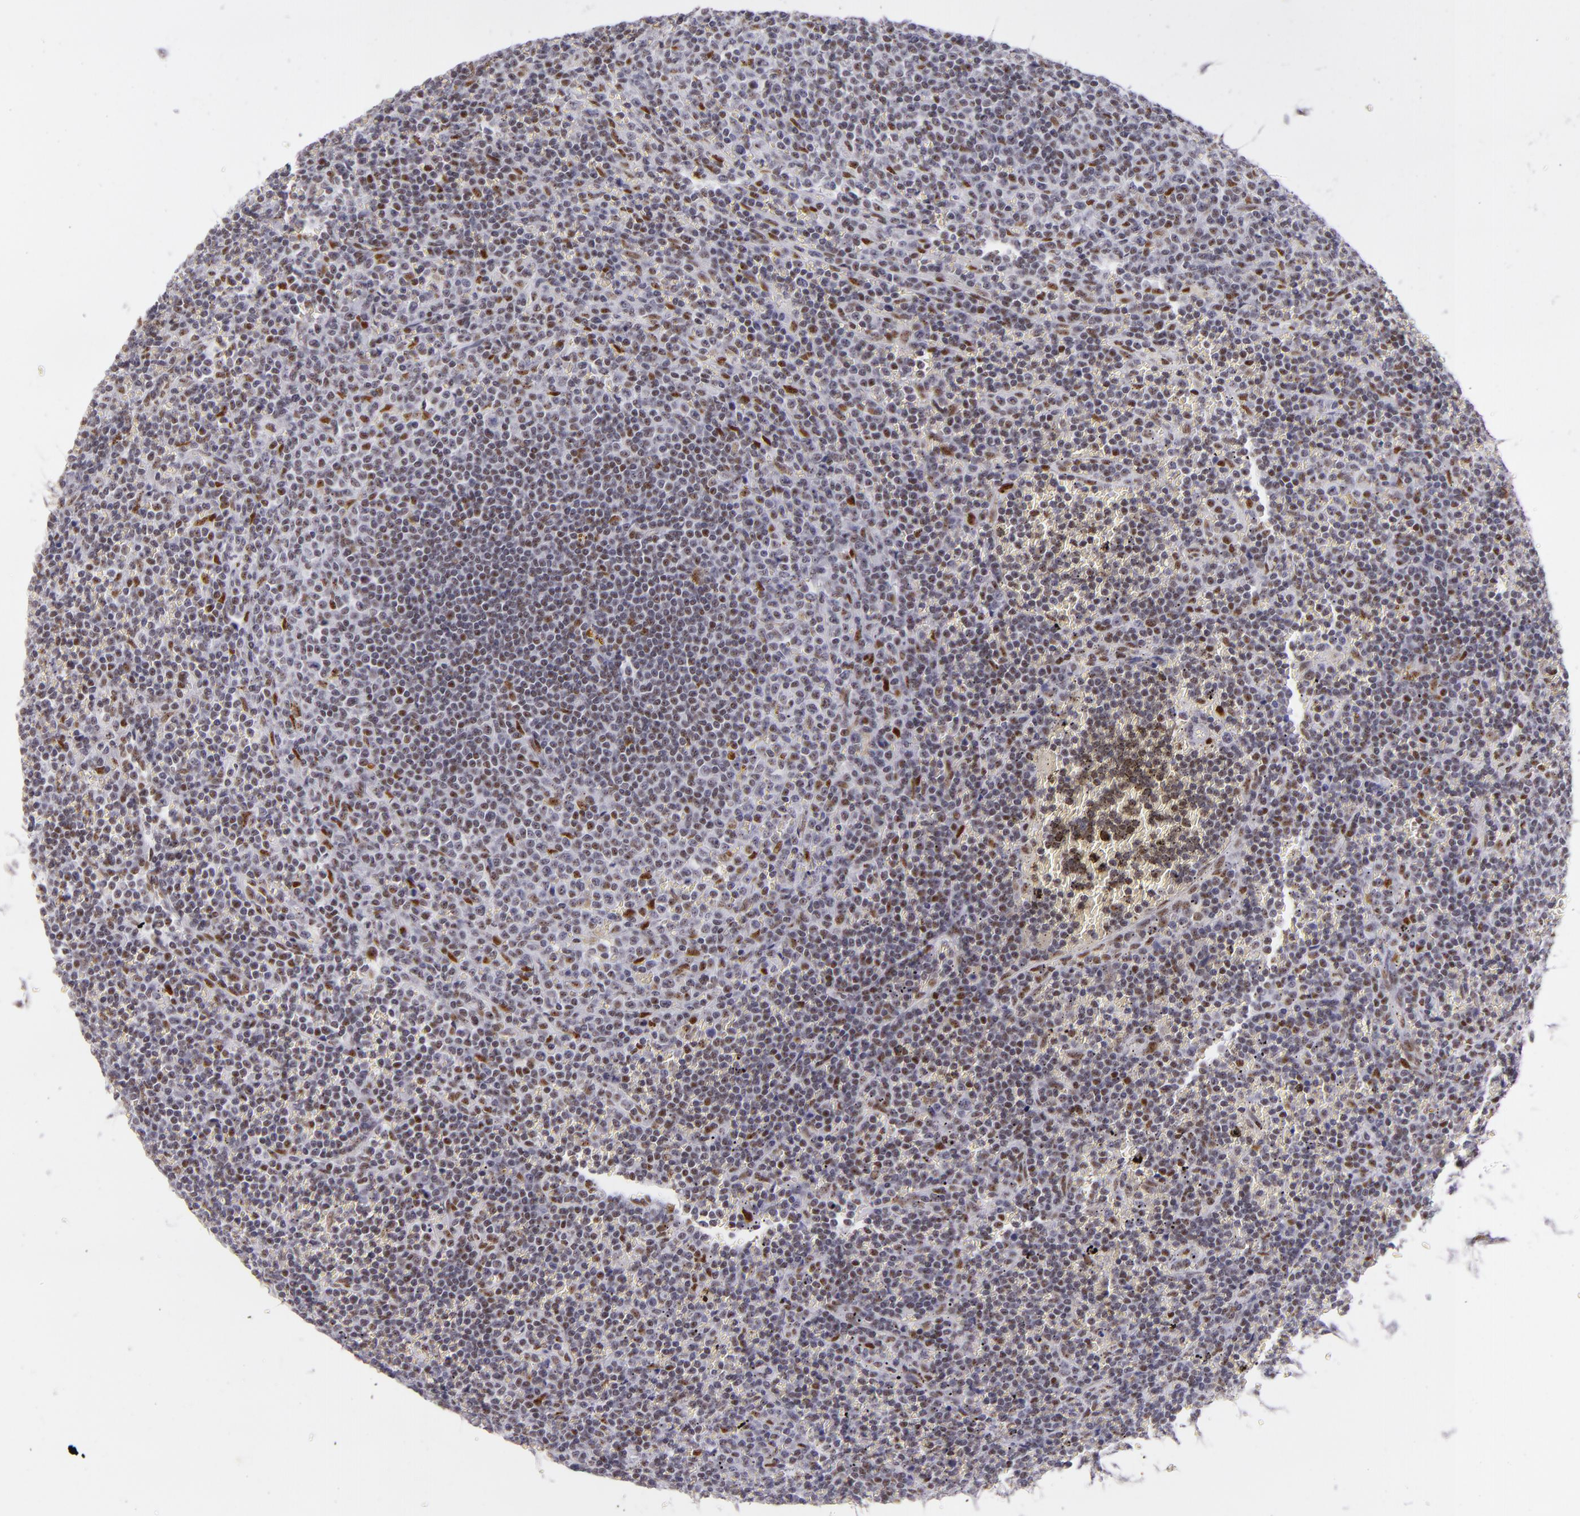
{"staining": {"intensity": "weak", "quantity": "25%-75%", "location": "nuclear"}, "tissue": "lymphoma", "cell_type": "Tumor cells", "image_type": "cancer", "snomed": [{"axis": "morphology", "description": "Malignant lymphoma, non-Hodgkin's type, Low grade"}, {"axis": "topography", "description": "Spleen"}], "caption": "High-power microscopy captured an immunohistochemistry histopathology image of malignant lymphoma, non-Hodgkin's type (low-grade), revealing weak nuclear expression in approximately 25%-75% of tumor cells.", "gene": "TOP3A", "patient": {"sex": "male", "age": 80}}